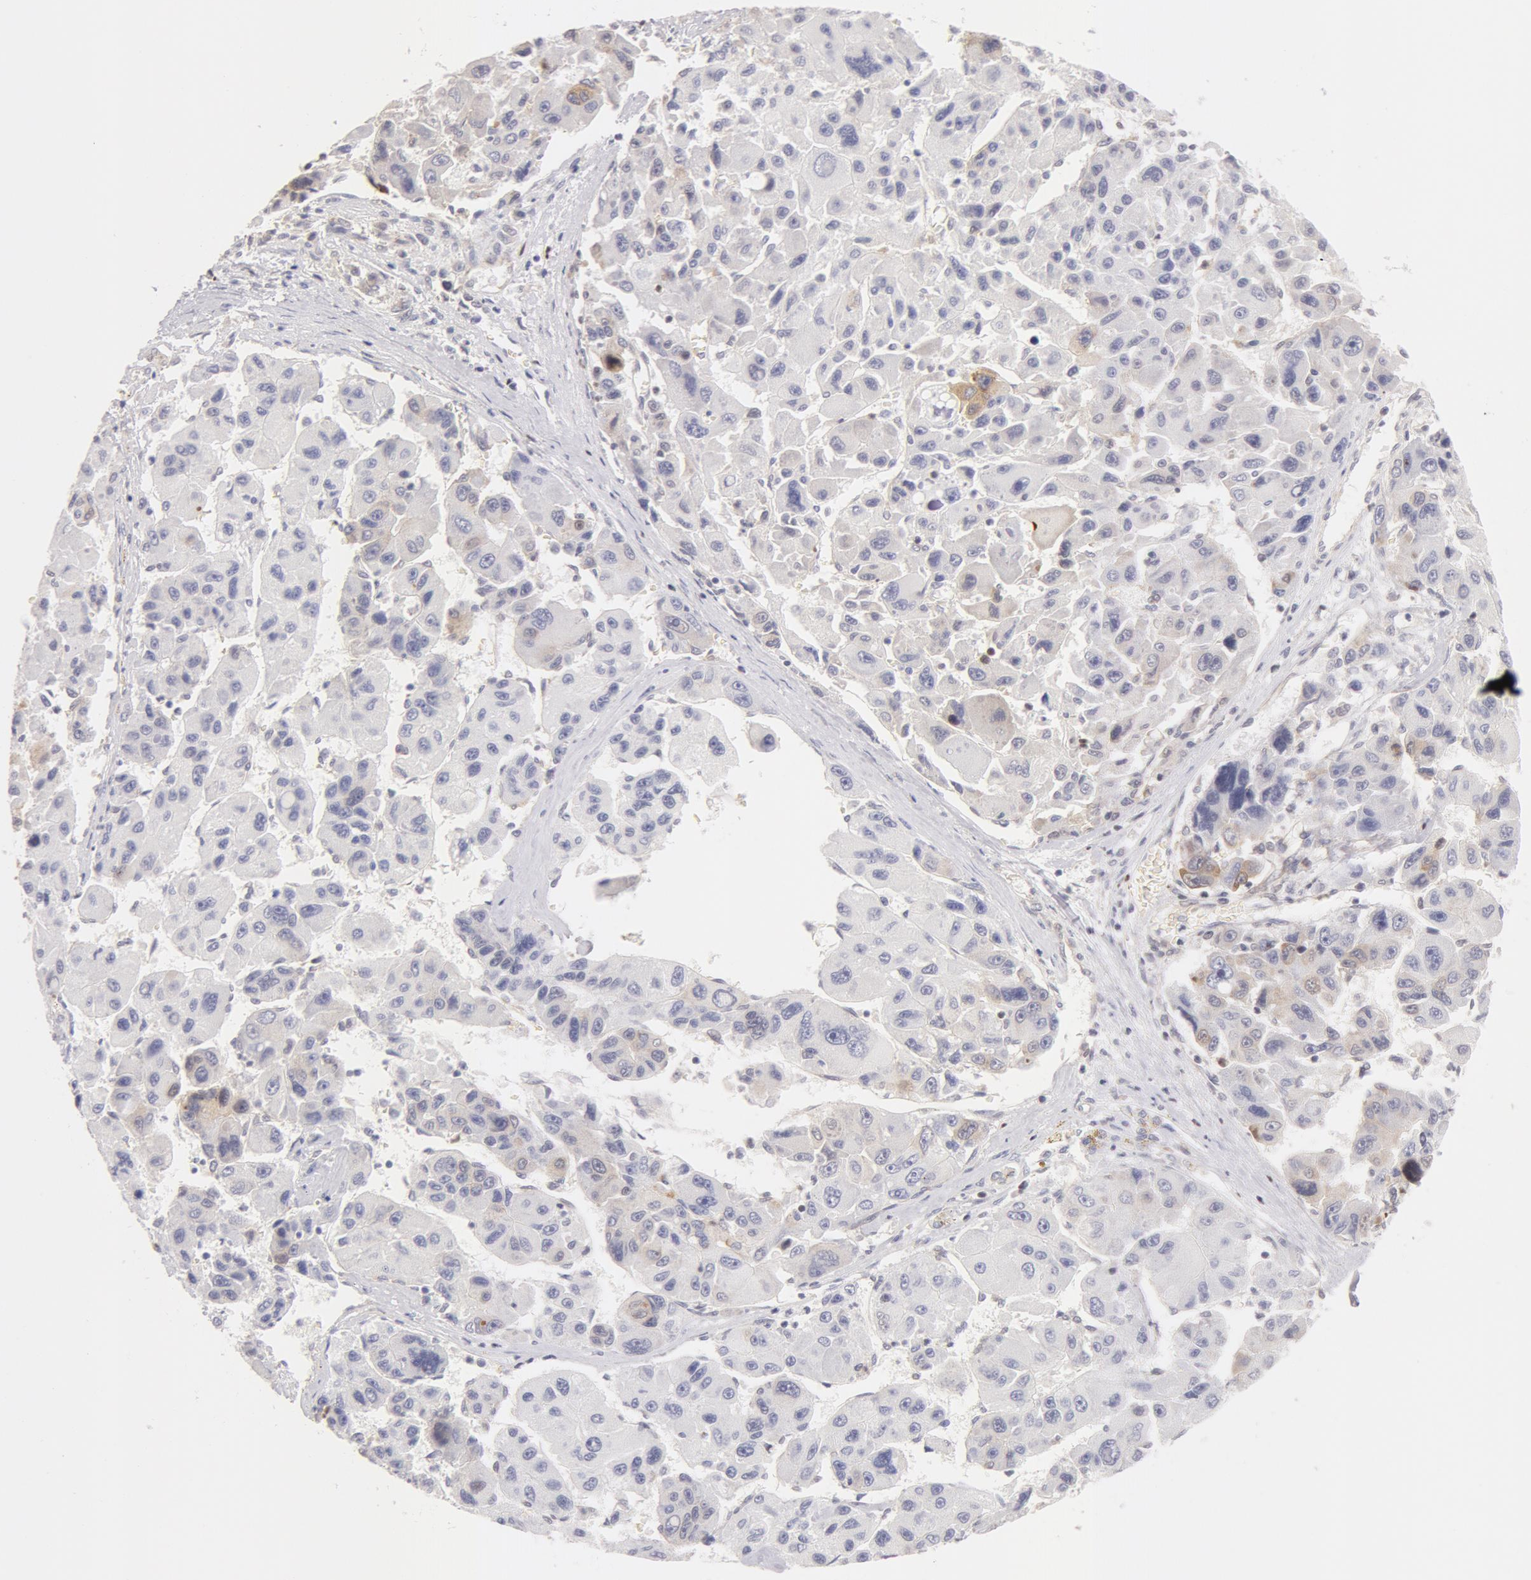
{"staining": {"intensity": "negative", "quantity": "none", "location": "none"}, "tissue": "liver cancer", "cell_type": "Tumor cells", "image_type": "cancer", "snomed": [{"axis": "morphology", "description": "Carcinoma, Hepatocellular, NOS"}, {"axis": "topography", "description": "Liver"}], "caption": "Immunohistochemistry micrograph of neoplastic tissue: human hepatocellular carcinoma (liver) stained with DAB (3,3'-diaminobenzidine) demonstrates no significant protein expression in tumor cells. (DAB immunohistochemistry (IHC), high magnification).", "gene": "DDX3Y", "patient": {"sex": "male", "age": 64}}